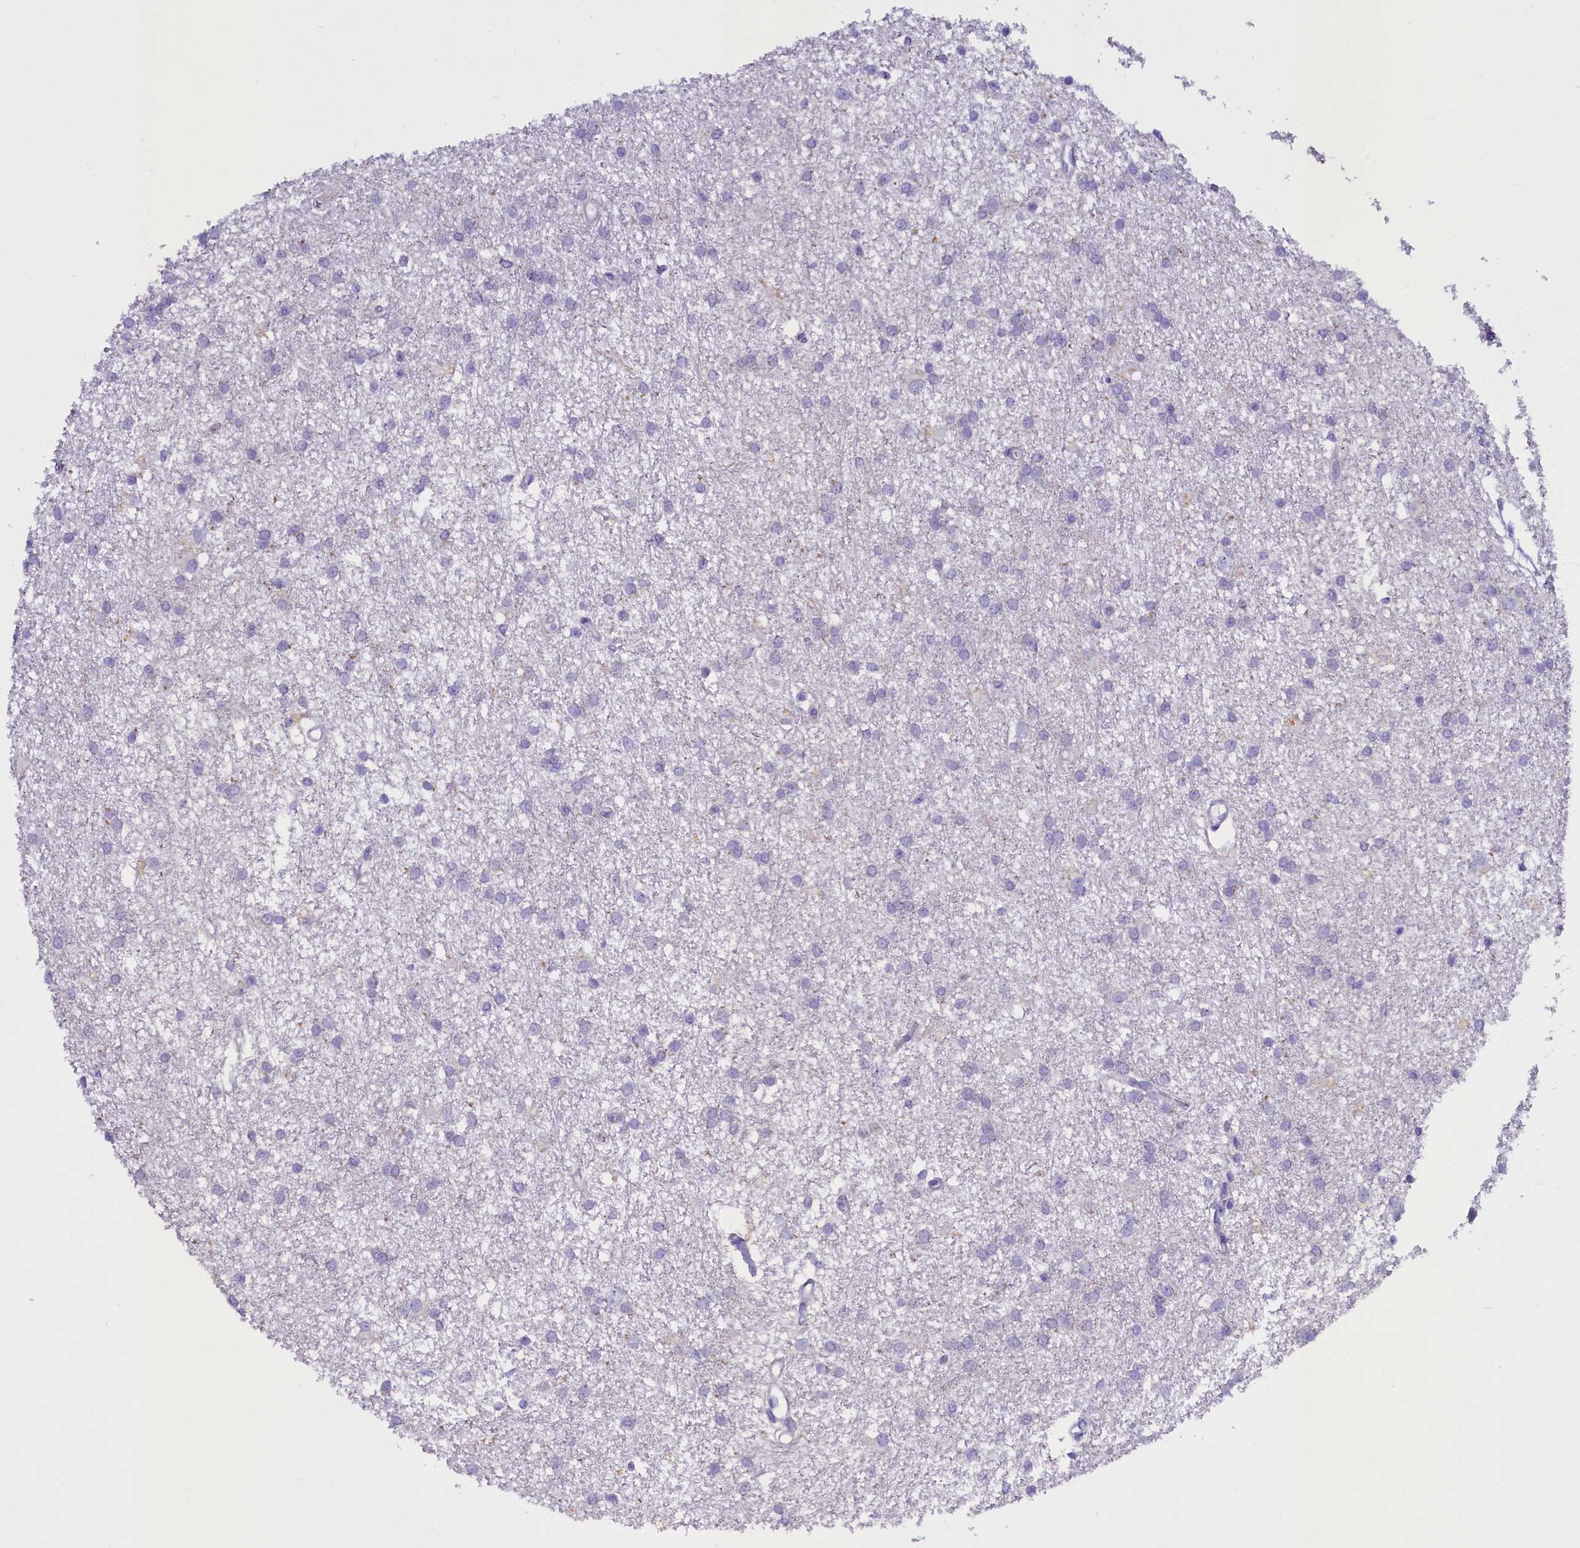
{"staining": {"intensity": "negative", "quantity": "none", "location": "none"}, "tissue": "glioma", "cell_type": "Tumor cells", "image_type": "cancer", "snomed": [{"axis": "morphology", "description": "Glioma, malignant, High grade"}, {"axis": "topography", "description": "Brain"}], "caption": "Immunohistochemical staining of human glioma exhibits no significant staining in tumor cells.", "gene": "RTTN", "patient": {"sex": "male", "age": 77}}